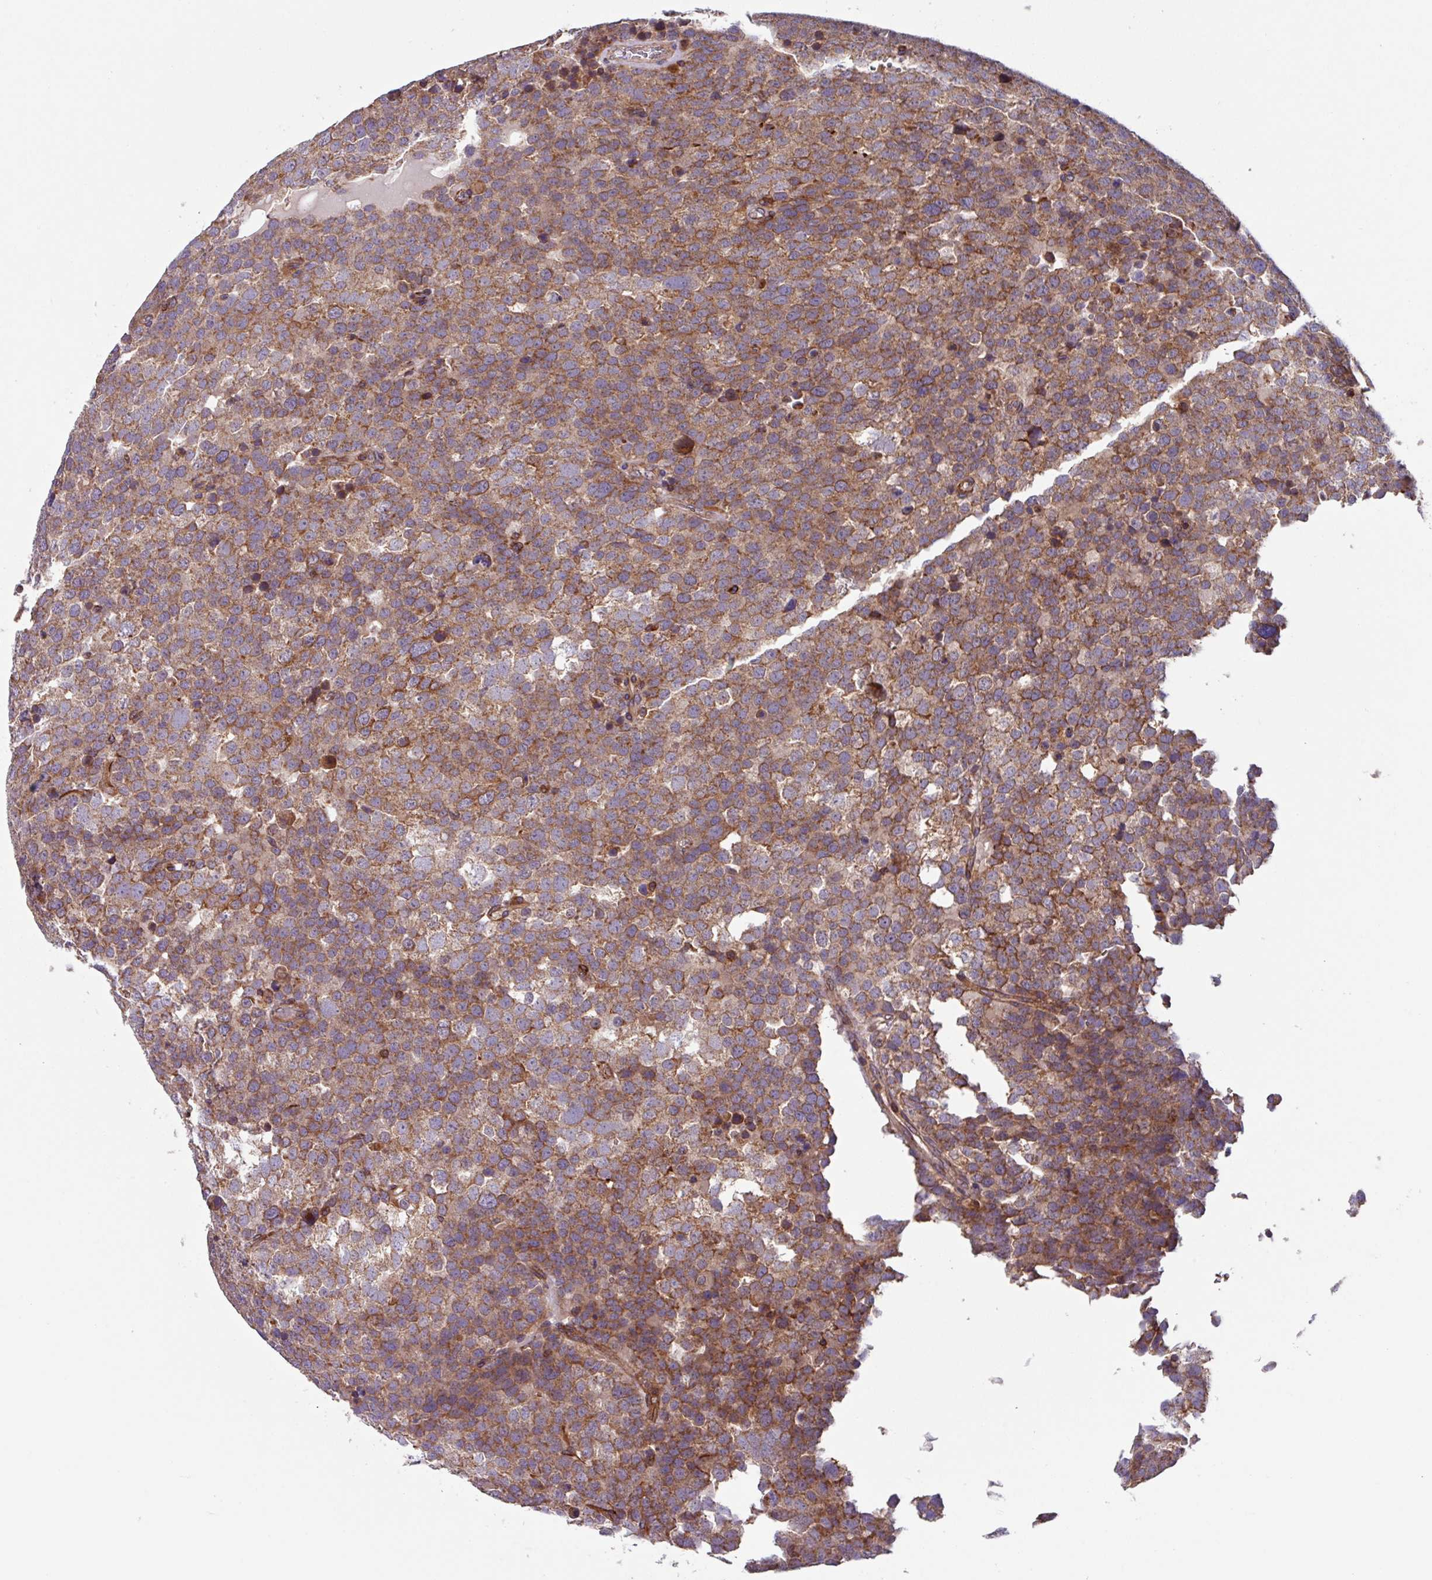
{"staining": {"intensity": "moderate", "quantity": ">75%", "location": "cytoplasmic/membranous"}, "tissue": "testis cancer", "cell_type": "Tumor cells", "image_type": "cancer", "snomed": [{"axis": "morphology", "description": "Seminoma, NOS"}, {"axis": "topography", "description": "Testis"}], "caption": "Human testis cancer stained for a protein (brown) exhibits moderate cytoplasmic/membranous positive expression in about >75% of tumor cells.", "gene": "PLEKHD1", "patient": {"sex": "male", "age": 71}}